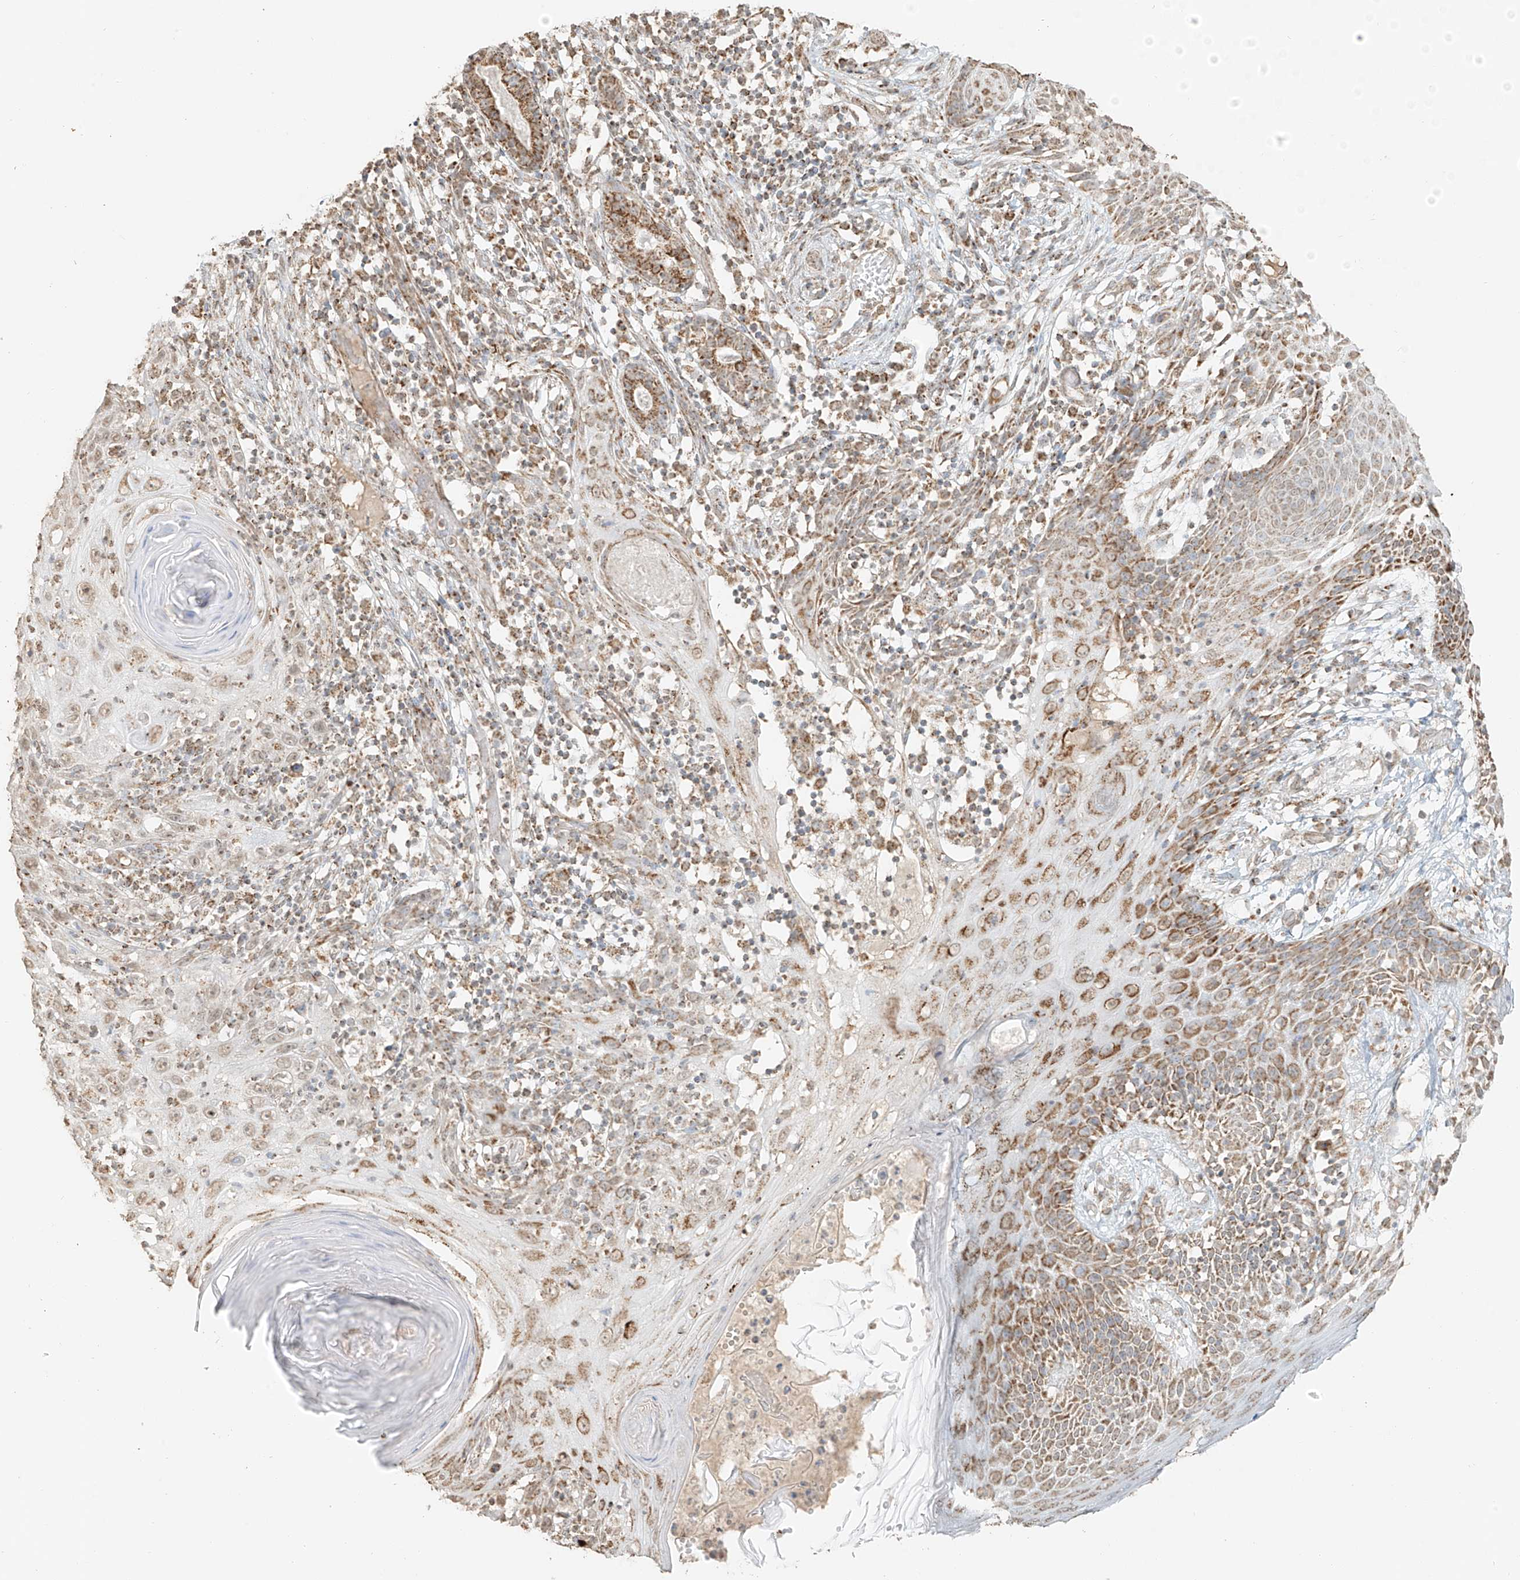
{"staining": {"intensity": "moderate", "quantity": ">75%", "location": "cytoplasmic/membranous"}, "tissue": "skin cancer", "cell_type": "Tumor cells", "image_type": "cancer", "snomed": [{"axis": "morphology", "description": "Squamous cell carcinoma, NOS"}, {"axis": "topography", "description": "Skin"}], "caption": "The immunohistochemical stain labels moderate cytoplasmic/membranous staining in tumor cells of skin cancer tissue.", "gene": "MIPEP", "patient": {"sex": "female", "age": 88}}